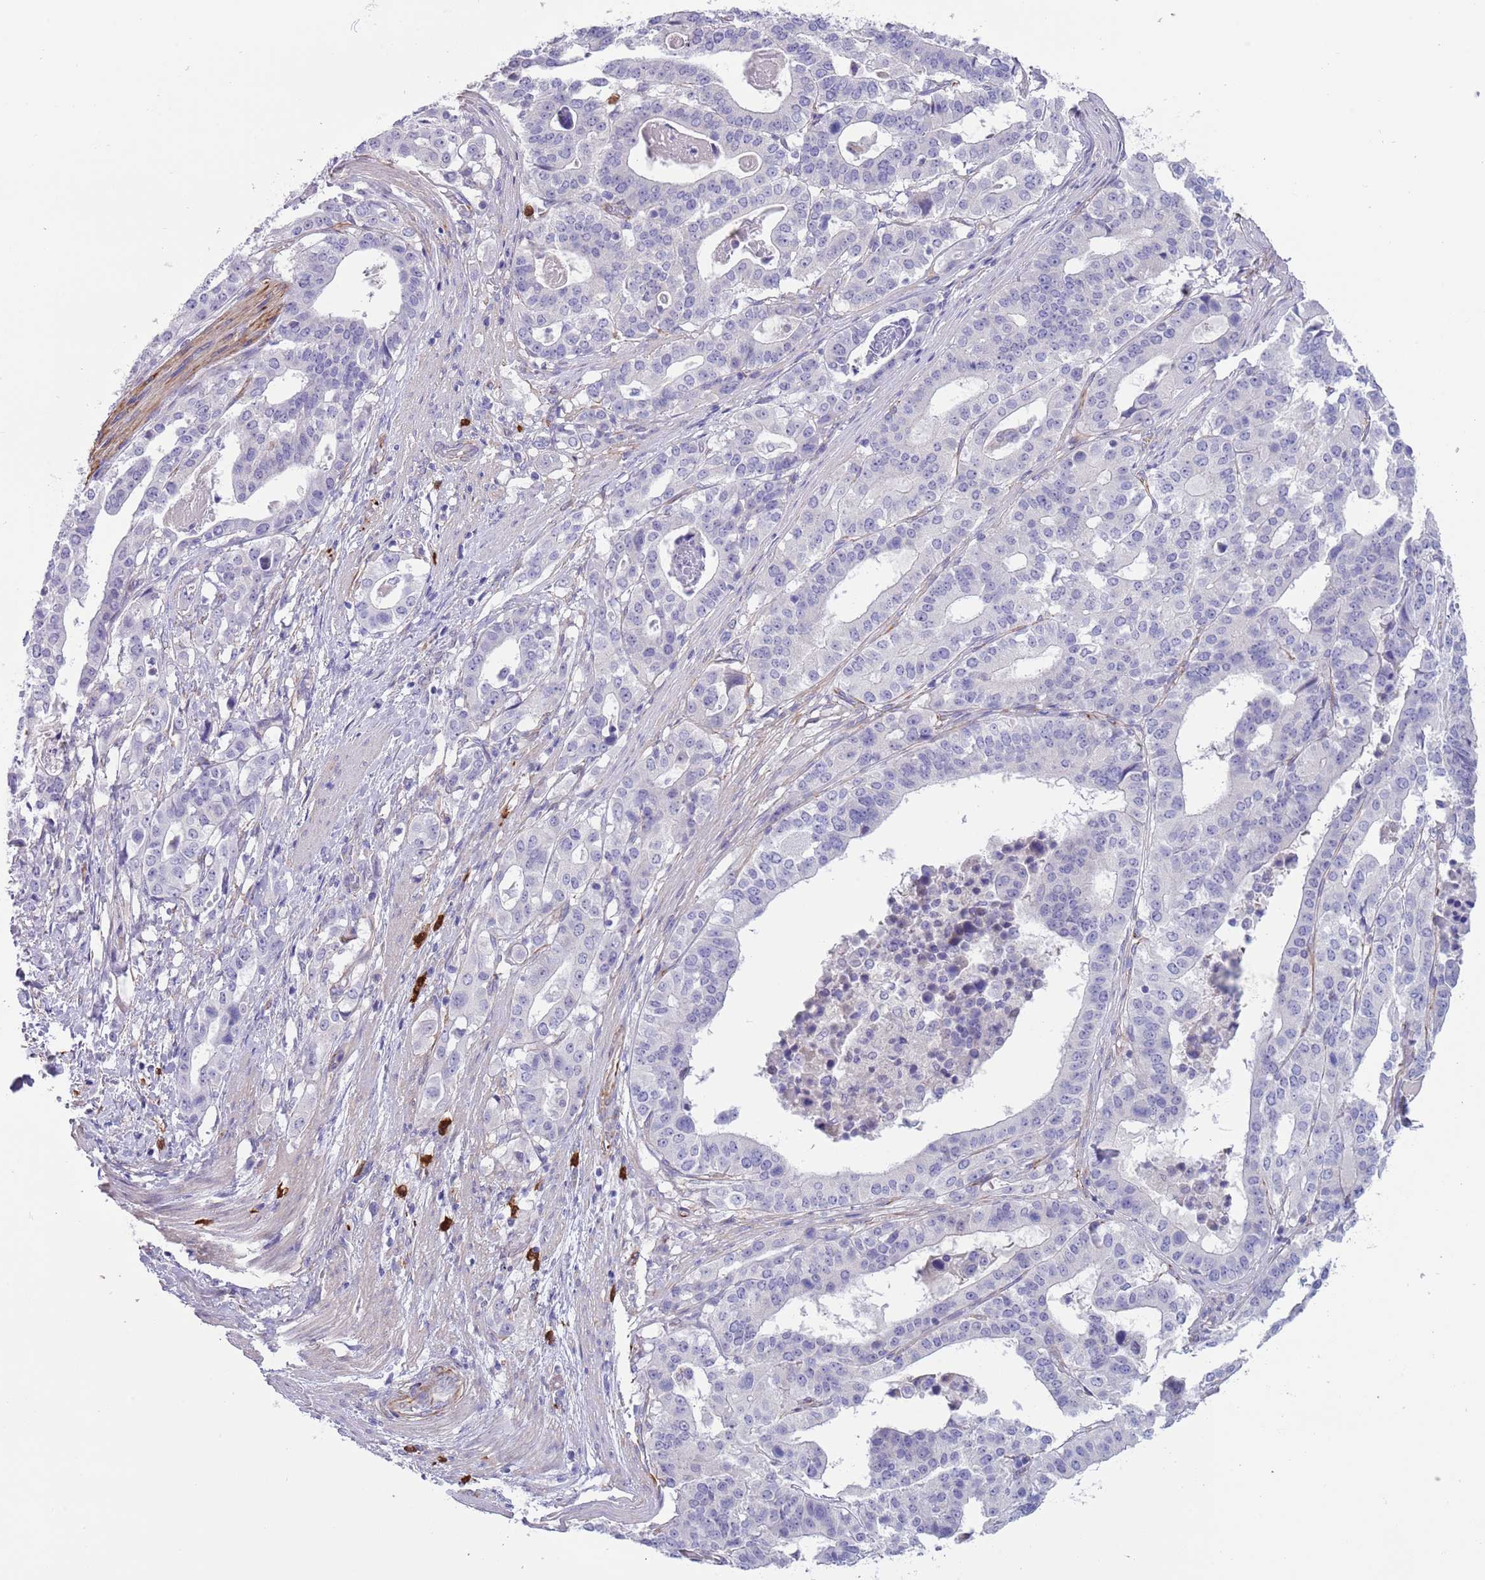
{"staining": {"intensity": "negative", "quantity": "none", "location": "none"}, "tissue": "stomach cancer", "cell_type": "Tumor cells", "image_type": "cancer", "snomed": [{"axis": "morphology", "description": "Adenocarcinoma, NOS"}, {"axis": "topography", "description": "Stomach"}], "caption": "DAB (3,3'-diaminobenzidine) immunohistochemical staining of human stomach cancer (adenocarcinoma) shows no significant staining in tumor cells. Nuclei are stained in blue.", "gene": "TSGA13", "patient": {"sex": "male", "age": 48}}